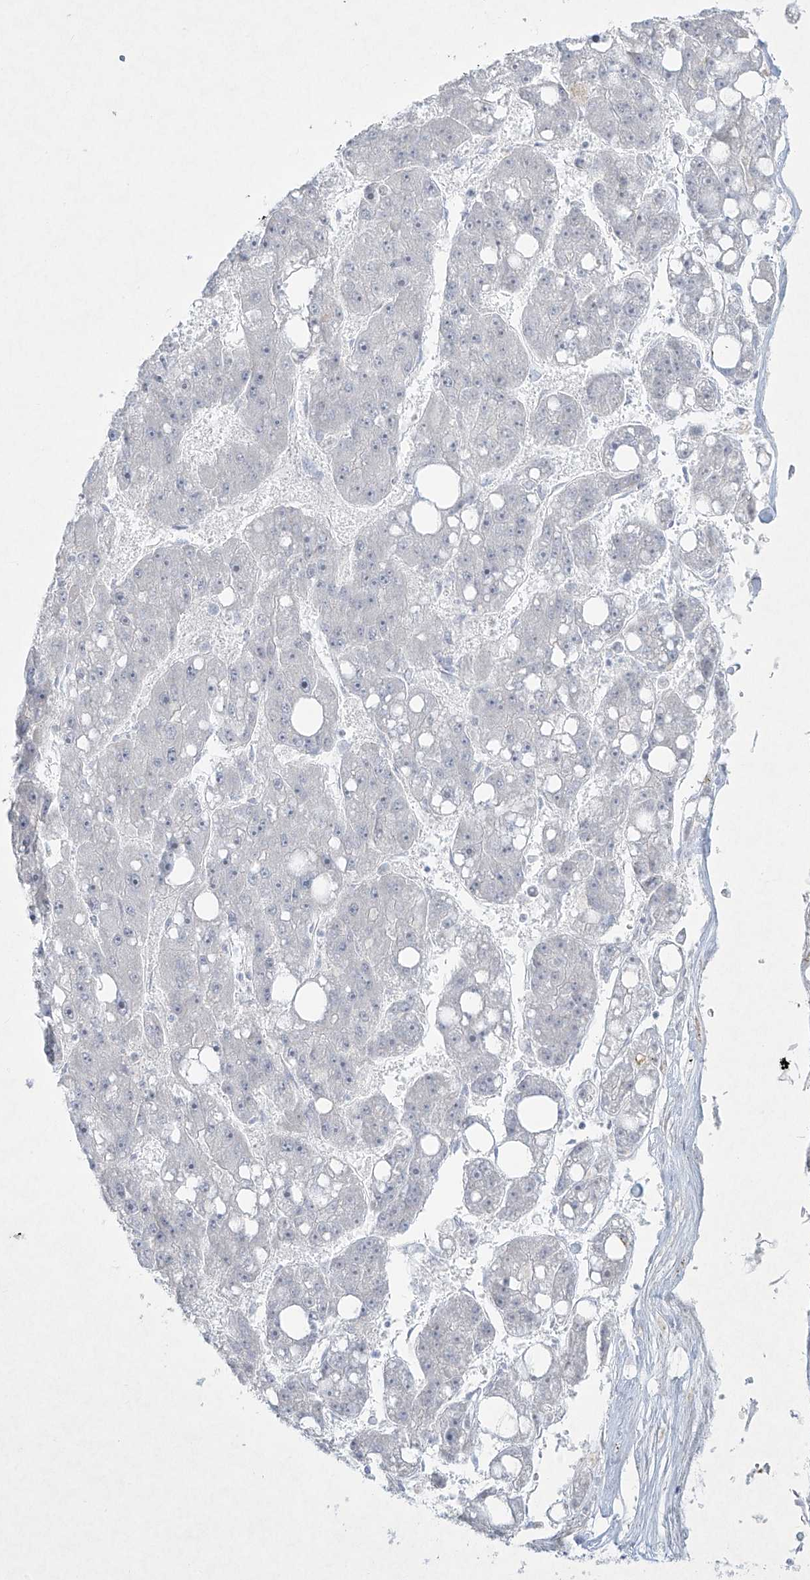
{"staining": {"intensity": "negative", "quantity": "none", "location": "none"}, "tissue": "liver cancer", "cell_type": "Tumor cells", "image_type": "cancer", "snomed": [{"axis": "morphology", "description": "Carcinoma, Hepatocellular, NOS"}, {"axis": "topography", "description": "Liver"}], "caption": "This is a photomicrograph of immunohistochemistry (IHC) staining of liver cancer (hepatocellular carcinoma), which shows no expression in tumor cells.", "gene": "PAX6", "patient": {"sex": "female", "age": 61}}